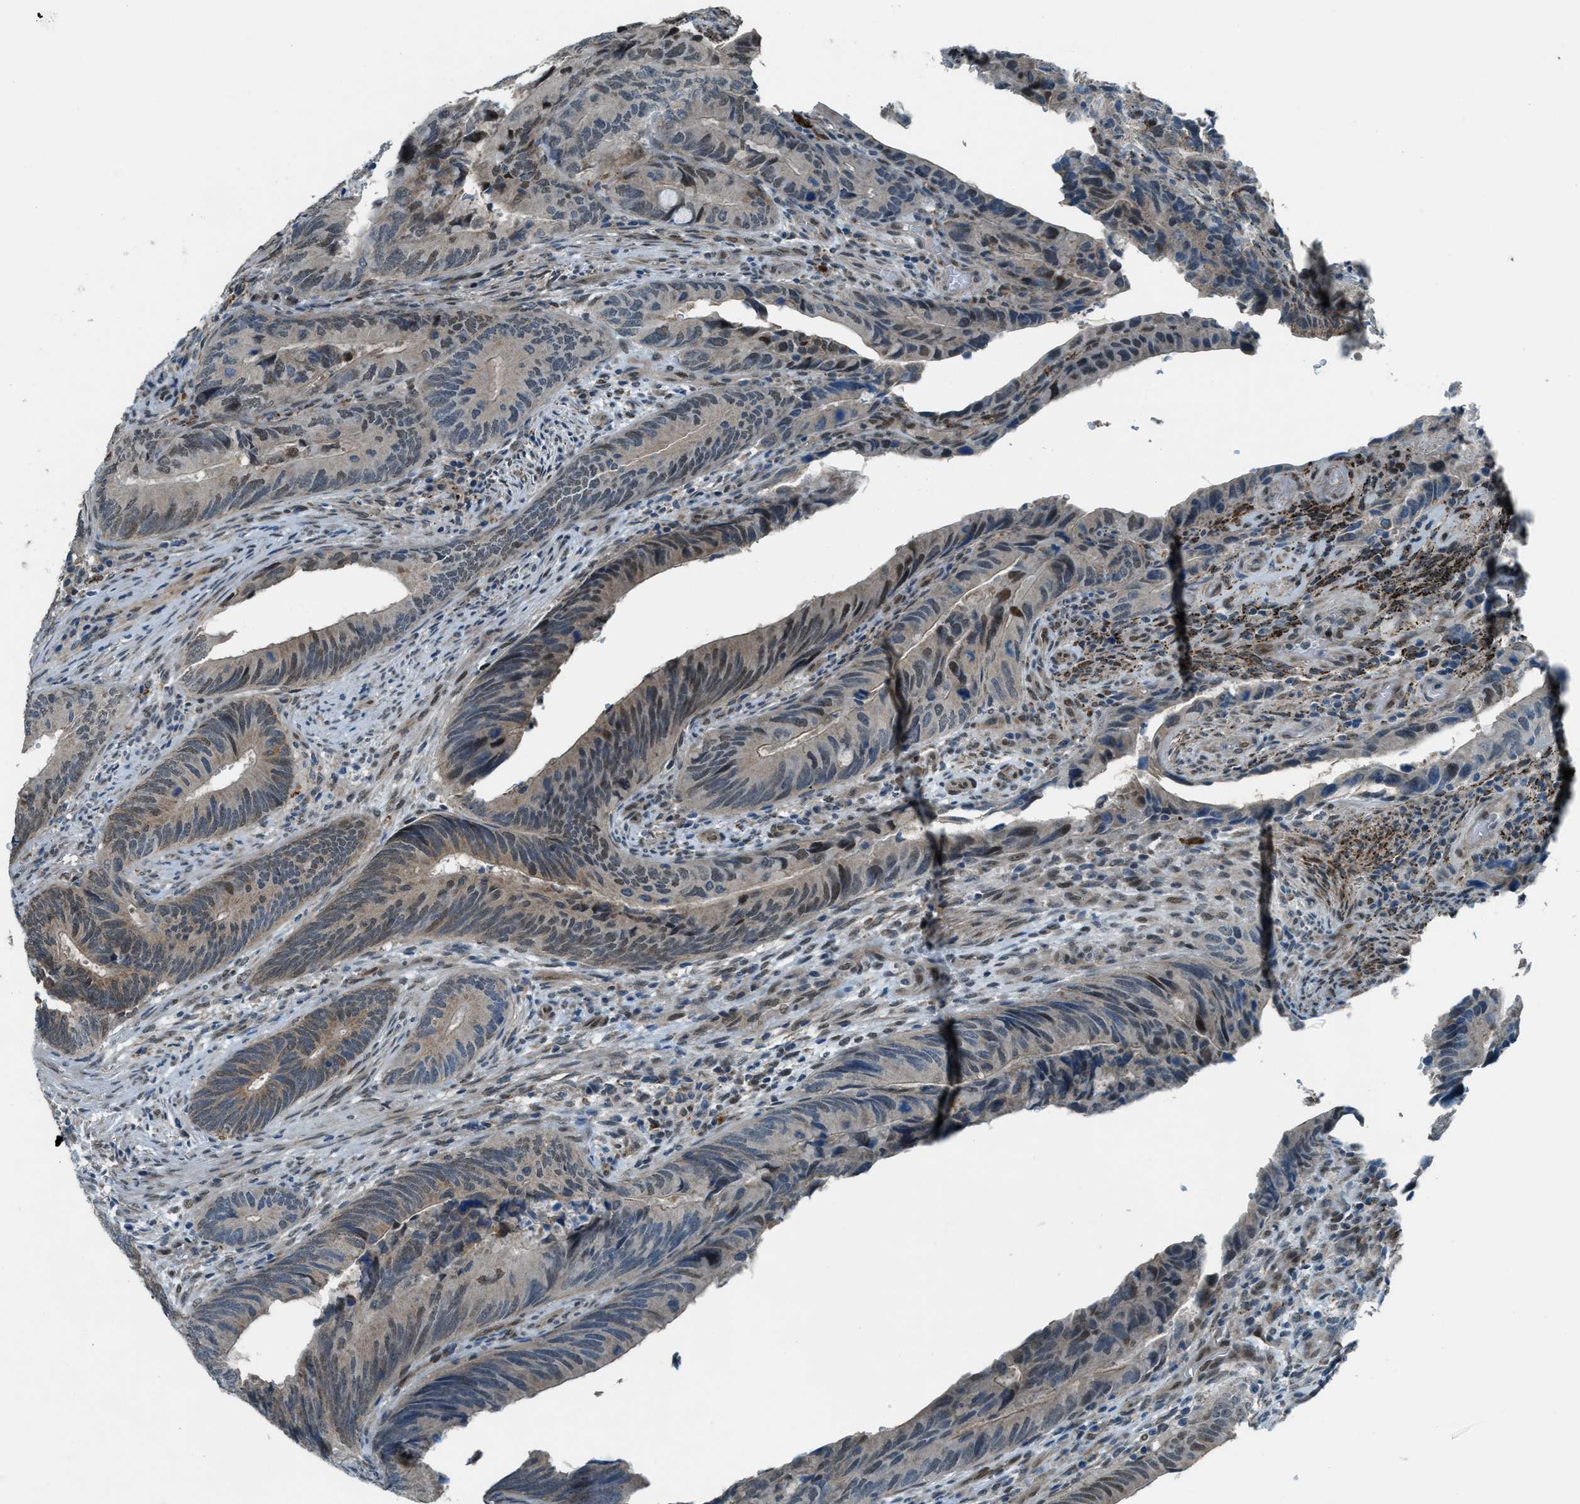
{"staining": {"intensity": "weak", "quantity": "25%-75%", "location": "cytoplasmic/membranous,nuclear"}, "tissue": "colorectal cancer", "cell_type": "Tumor cells", "image_type": "cancer", "snomed": [{"axis": "morphology", "description": "Normal tissue, NOS"}, {"axis": "morphology", "description": "Adenocarcinoma, NOS"}, {"axis": "topography", "description": "Colon"}], "caption": "The immunohistochemical stain labels weak cytoplasmic/membranous and nuclear staining in tumor cells of colorectal cancer (adenocarcinoma) tissue. Using DAB (3,3'-diaminobenzidine) (brown) and hematoxylin (blue) stains, captured at high magnification using brightfield microscopy.", "gene": "NPEPL1", "patient": {"sex": "male", "age": 56}}